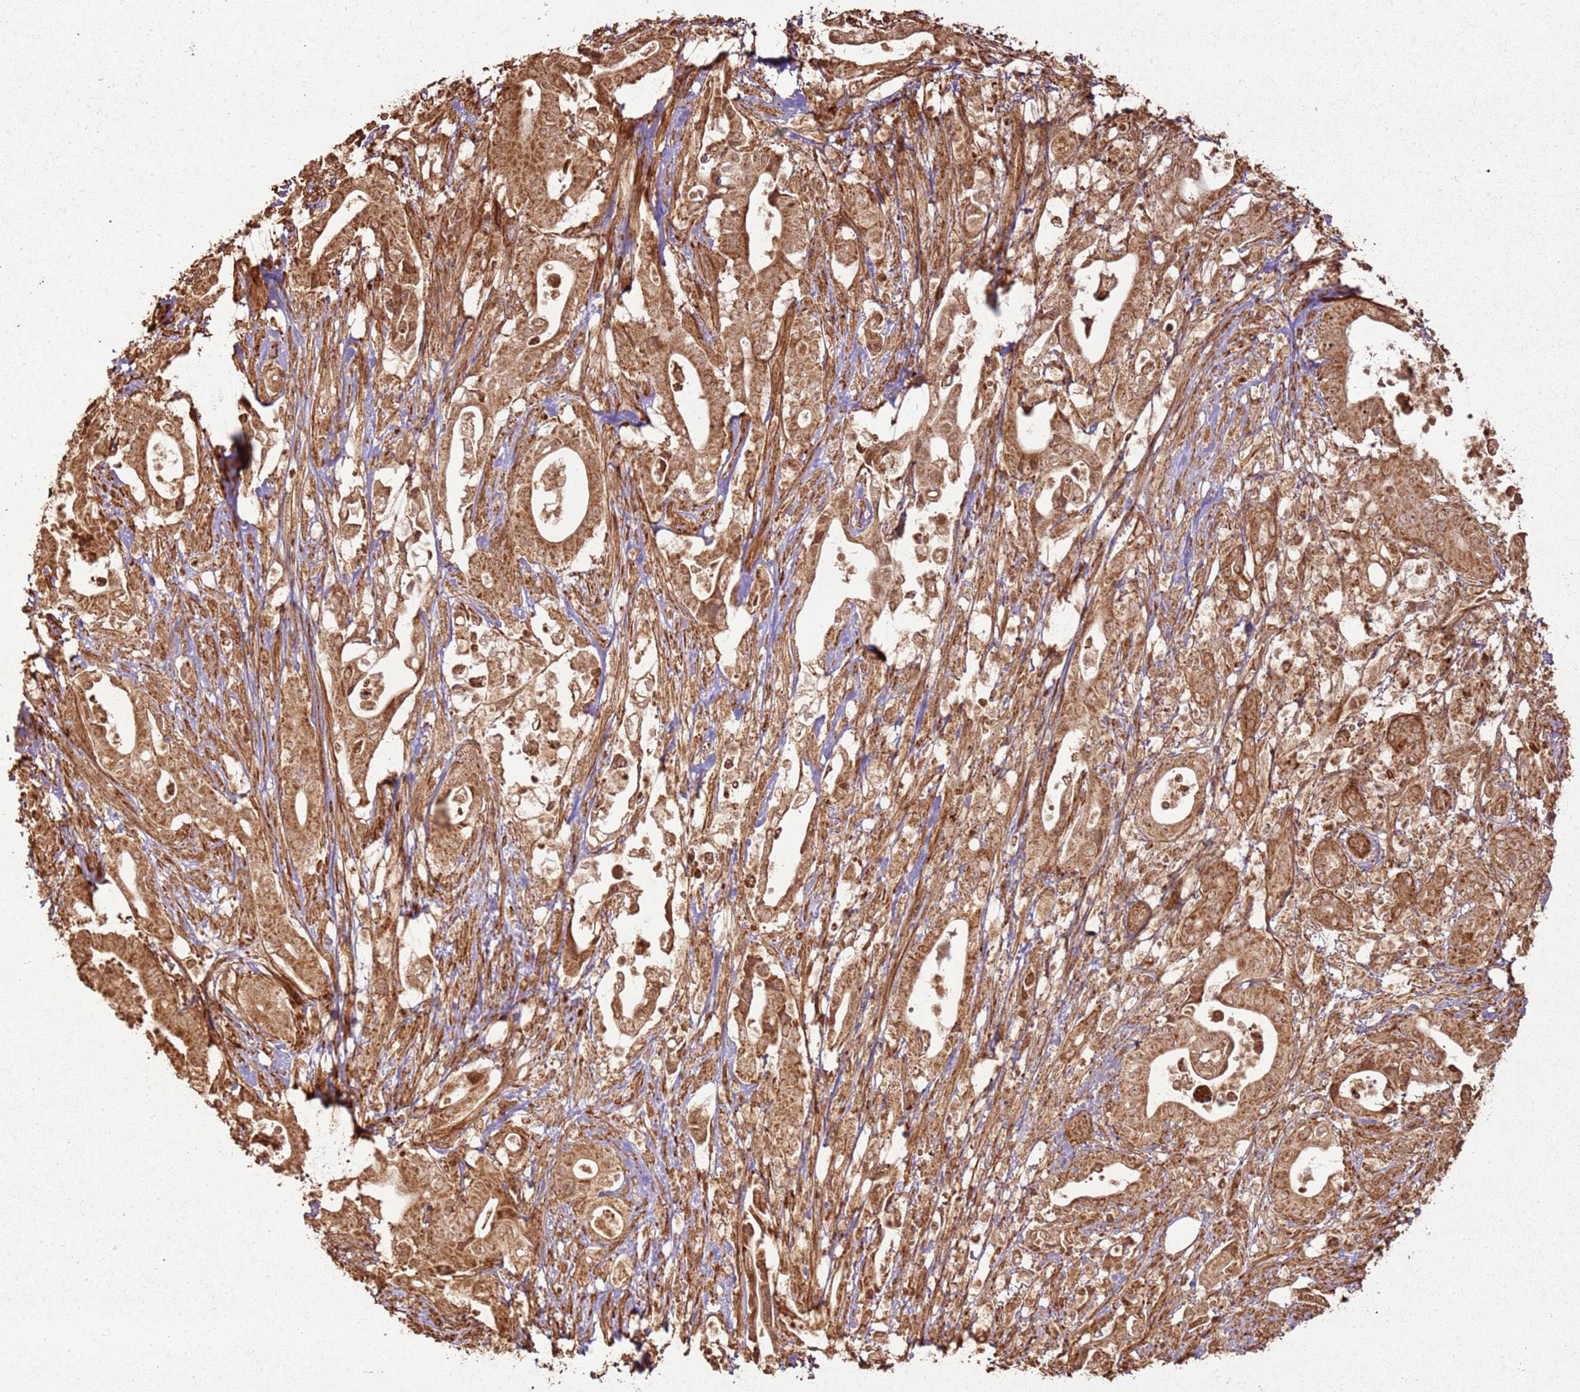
{"staining": {"intensity": "moderate", "quantity": ">75%", "location": "cytoplasmic/membranous"}, "tissue": "pancreatic cancer", "cell_type": "Tumor cells", "image_type": "cancer", "snomed": [{"axis": "morphology", "description": "Adenocarcinoma, NOS"}, {"axis": "topography", "description": "Pancreas"}], "caption": "Adenocarcinoma (pancreatic) stained for a protein reveals moderate cytoplasmic/membranous positivity in tumor cells. The staining was performed using DAB (3,3'-diaminobenzidine), with brown indicating positive protein expression. Nuclei are stained blue with hematoxylin.", "gene": "MRPS6", "patient": {"sex": "female", "age": 77}}